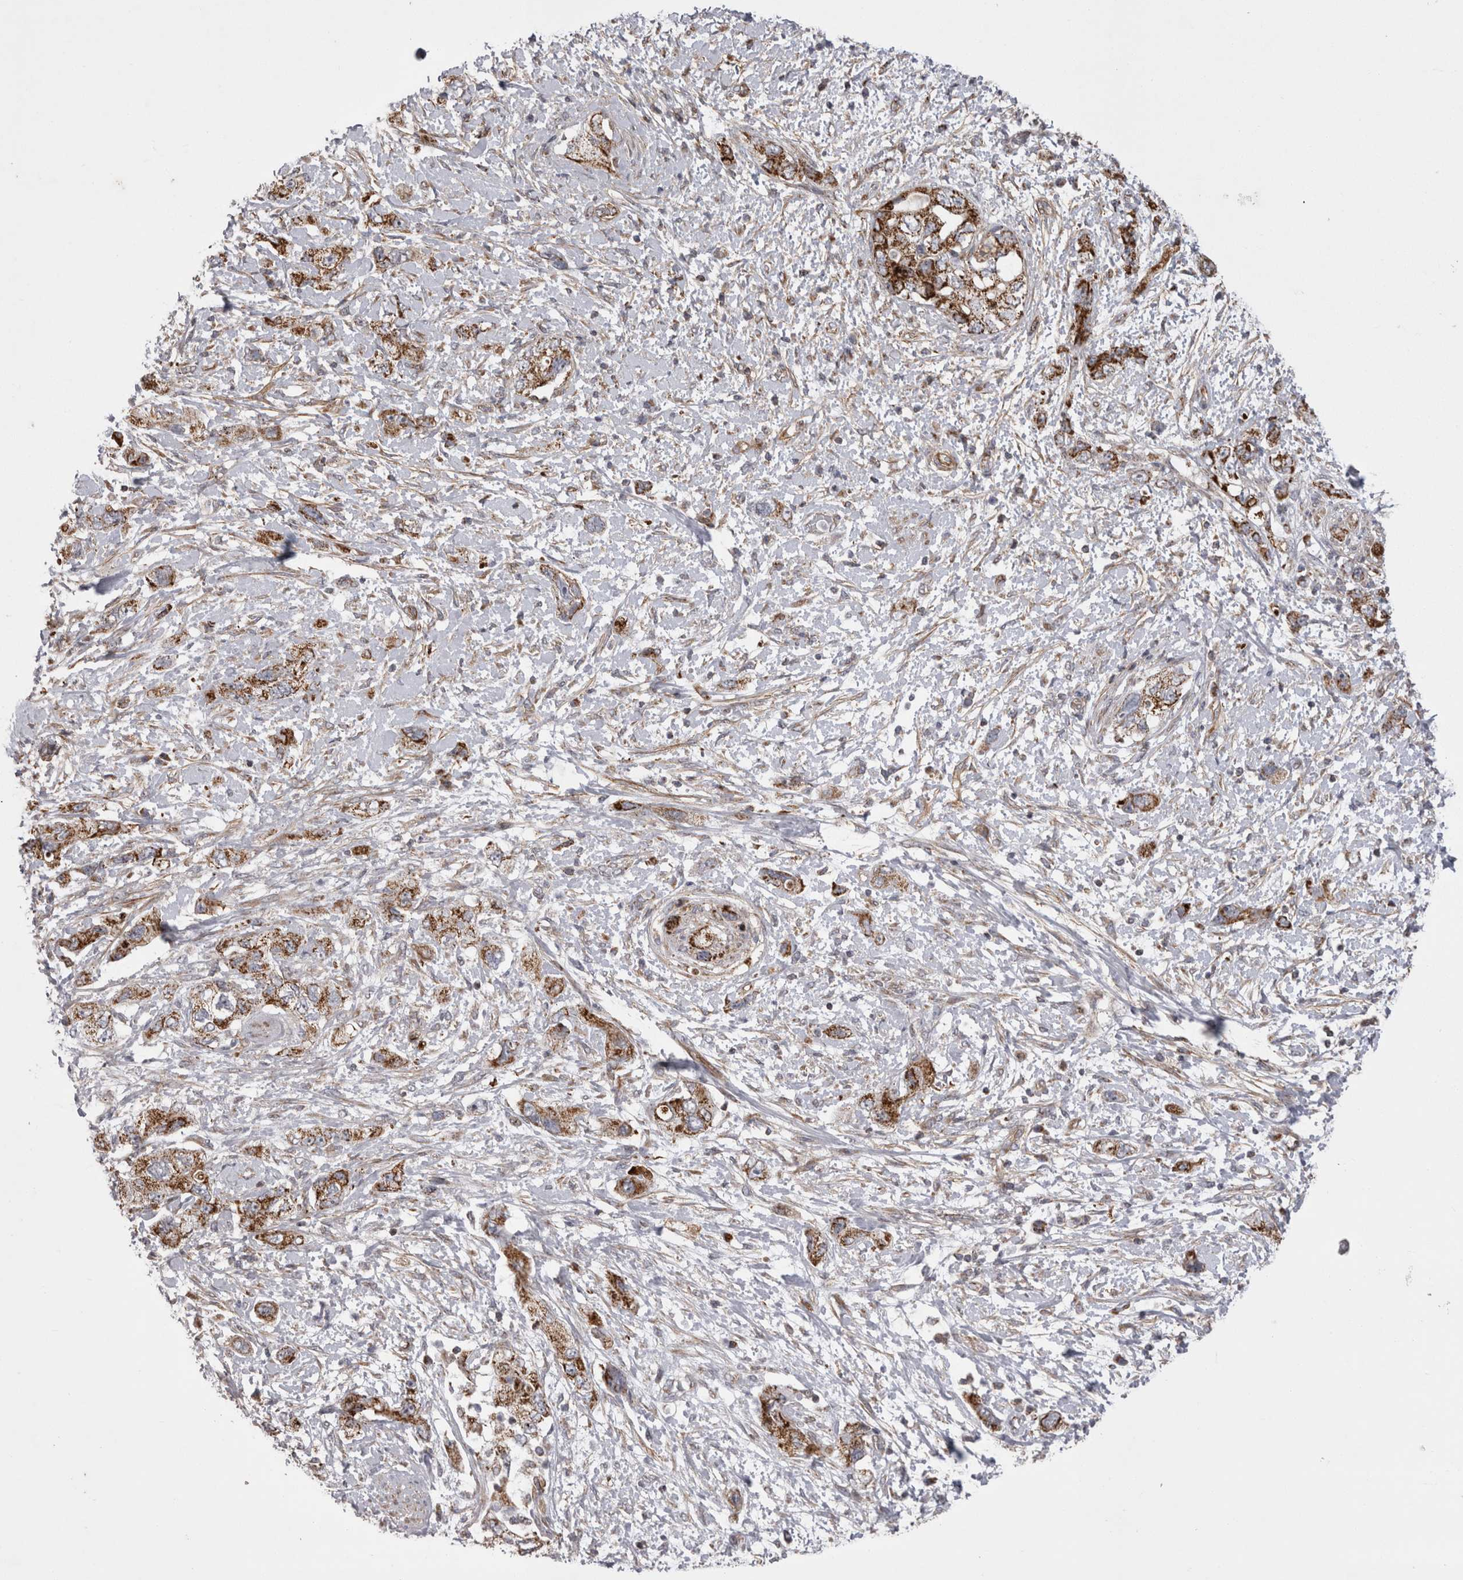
{"staining": {"intensity": "strong", "quantity": ">75%", "location": "cytoplasmic/membranous"}, "tissue": "pancreatic cancer", "cell_type": "Tumor cells", "image_type": "cancer", "snomed": [{"axis": "morphology", "description": "Adenocarcinoma, NOS"}, {"axis": "topography", "description": "Pancreas"}], "caption": "Pancreatic adenocarcinoma was stained to show a protein in brown. There is high levels of strong cytoplasmic/membranous expression in approximately >75% of tumor cells. The staining was performed using DAB (3,3'-diaminobenzidine) to visualize the protein expression in brown, while the nuclei were stained in blue with hematoxylin (Magnification: 20x).", "gene": "TSPOAP1", "patient": {"sex": "female", "age": 73}}